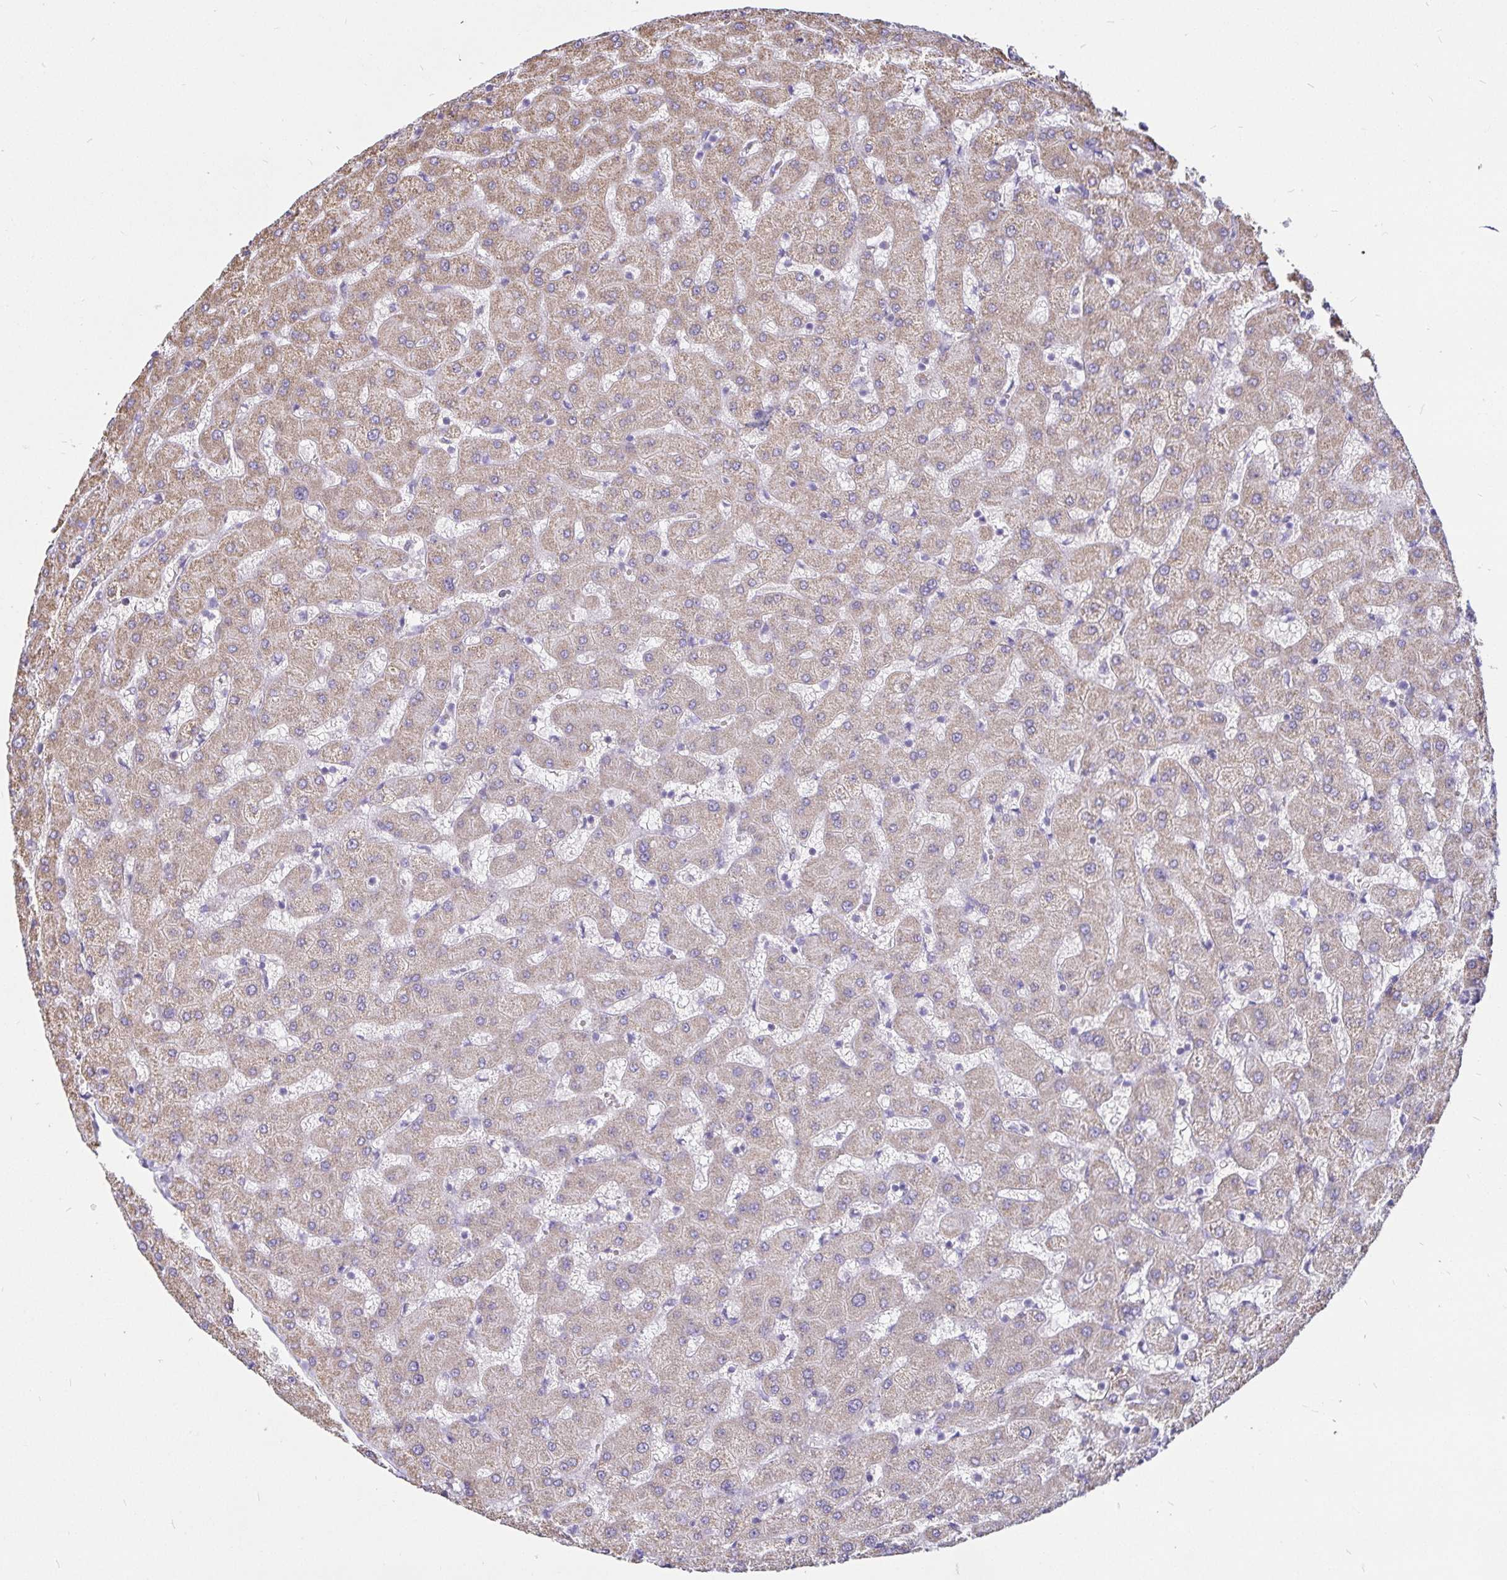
{"staining": {"intensity": "negative", "quantity": "none", "location": "none"}, "tissue": "liver", "cell_type": "Cholangiocytes", "image_type": "normal", "snomed": [{"axis": "morphology", "description": "Normal tissue, NOS"}, {"axis": "topography", "description": "Liver"}], "caption": "Image shows no significant protein expression in cholangiocytes of unremarkable liver. (Brightfield microscopy of DAB immunohistochemistry (IHC) at high magnification).", "gene": "PGAM2", "patient": {"sex": "female", "age": 63}}